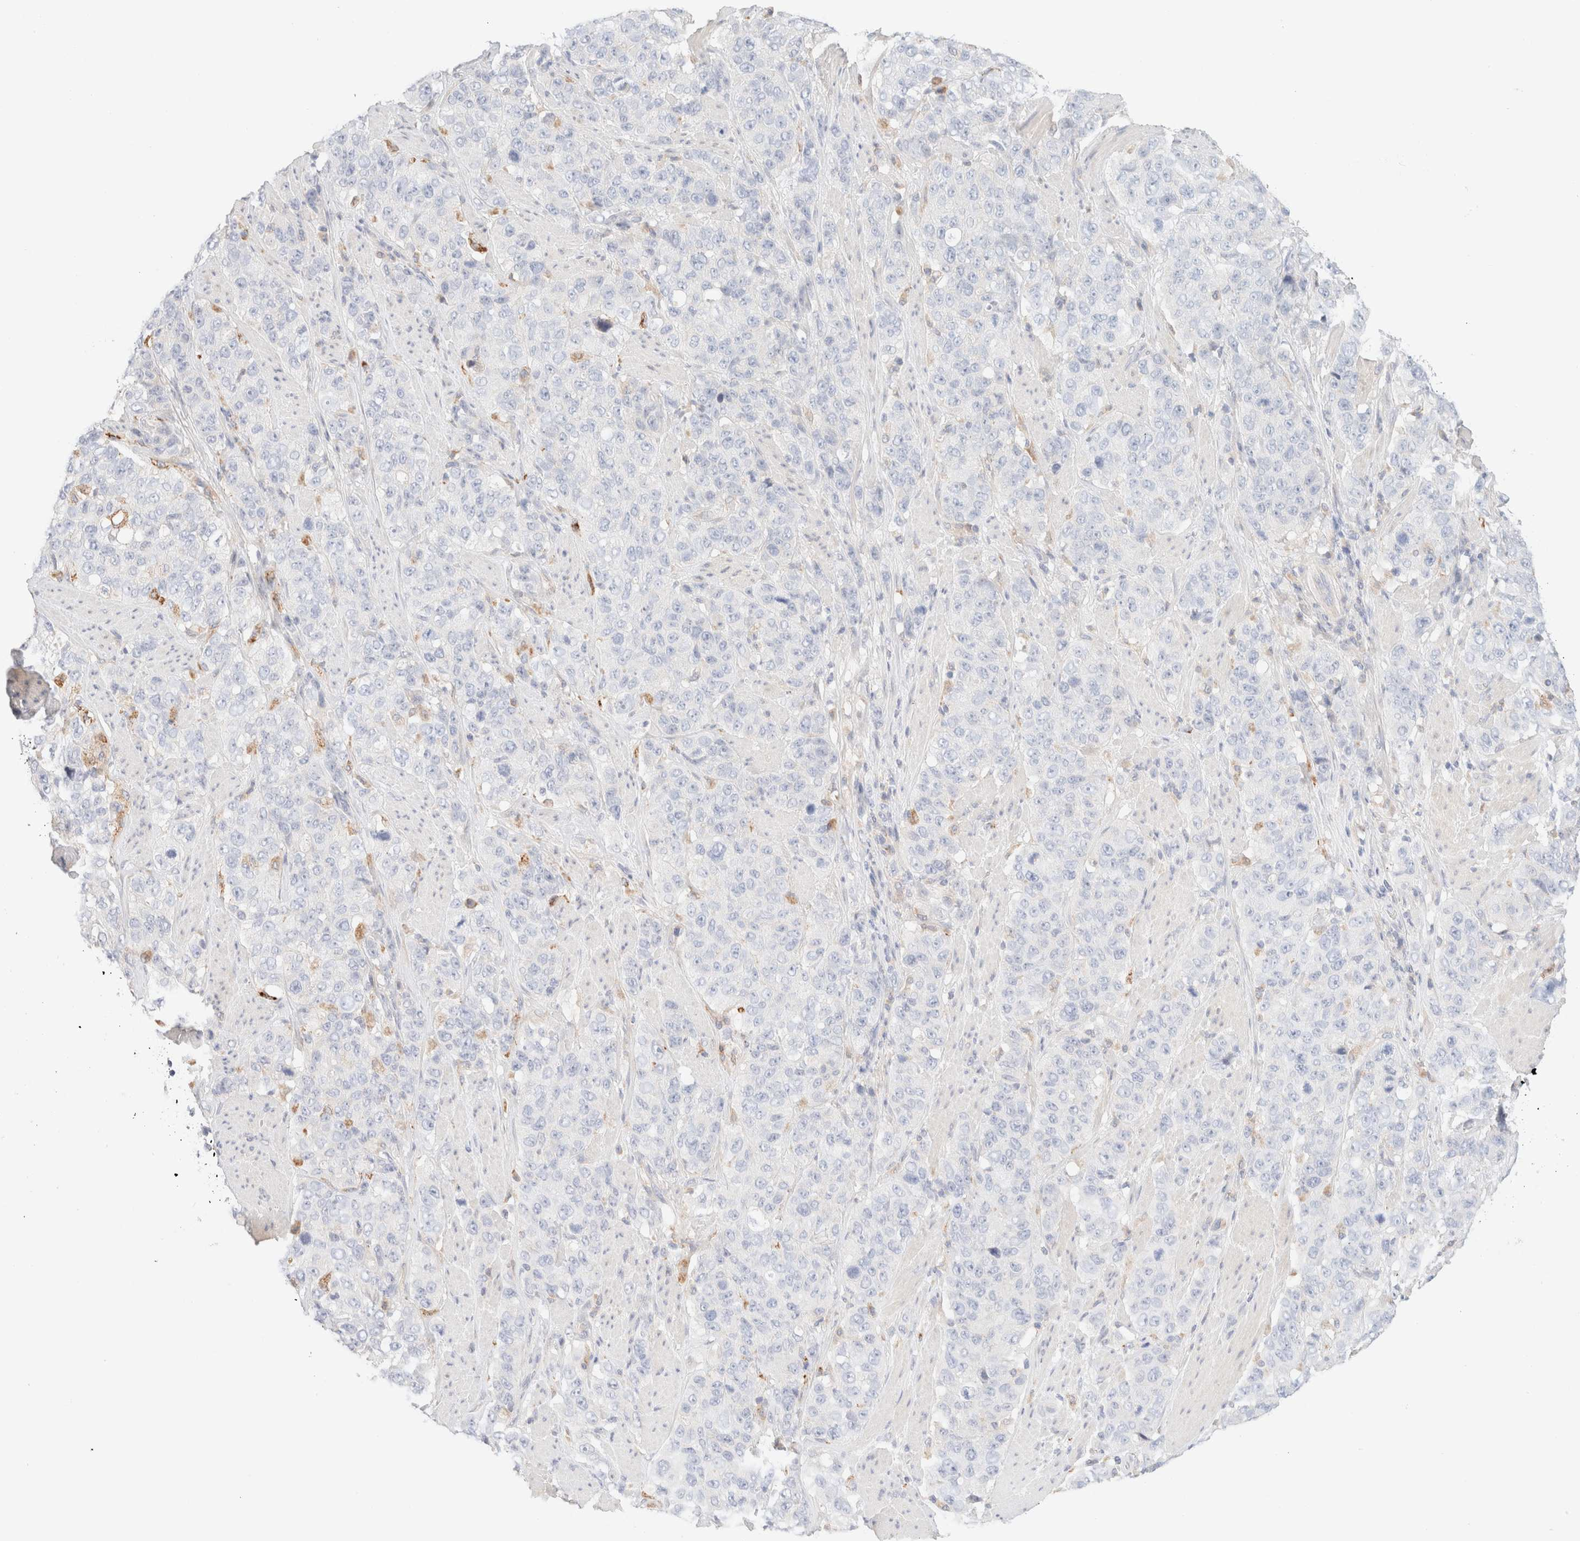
{"staining": {"intensity": "negative", "quantity": "none", "location": "none"}, "tissue": "stomach cancer", "cell_type": "Tumor cells", "image_type": "cancer", "snomed": [{"axis": "morphology", "description": "Adenocarcinoma, NOS"}, {"axis": "topography", "description": "Stomach"}], "caption": "This image is of adenocarcinoma (stomach) stained with immunohistochemistry (IHC) to label a protein in brown with the nuclei are counter-stained blue. There is no staining in tumor cells. (DAB (3,3'-diaminobenzidine) immunohistochemistry (IHC) with hematoxylin counter stain).", "gene": "SARM1", "patient": {"sex": "male", "age": 48}}